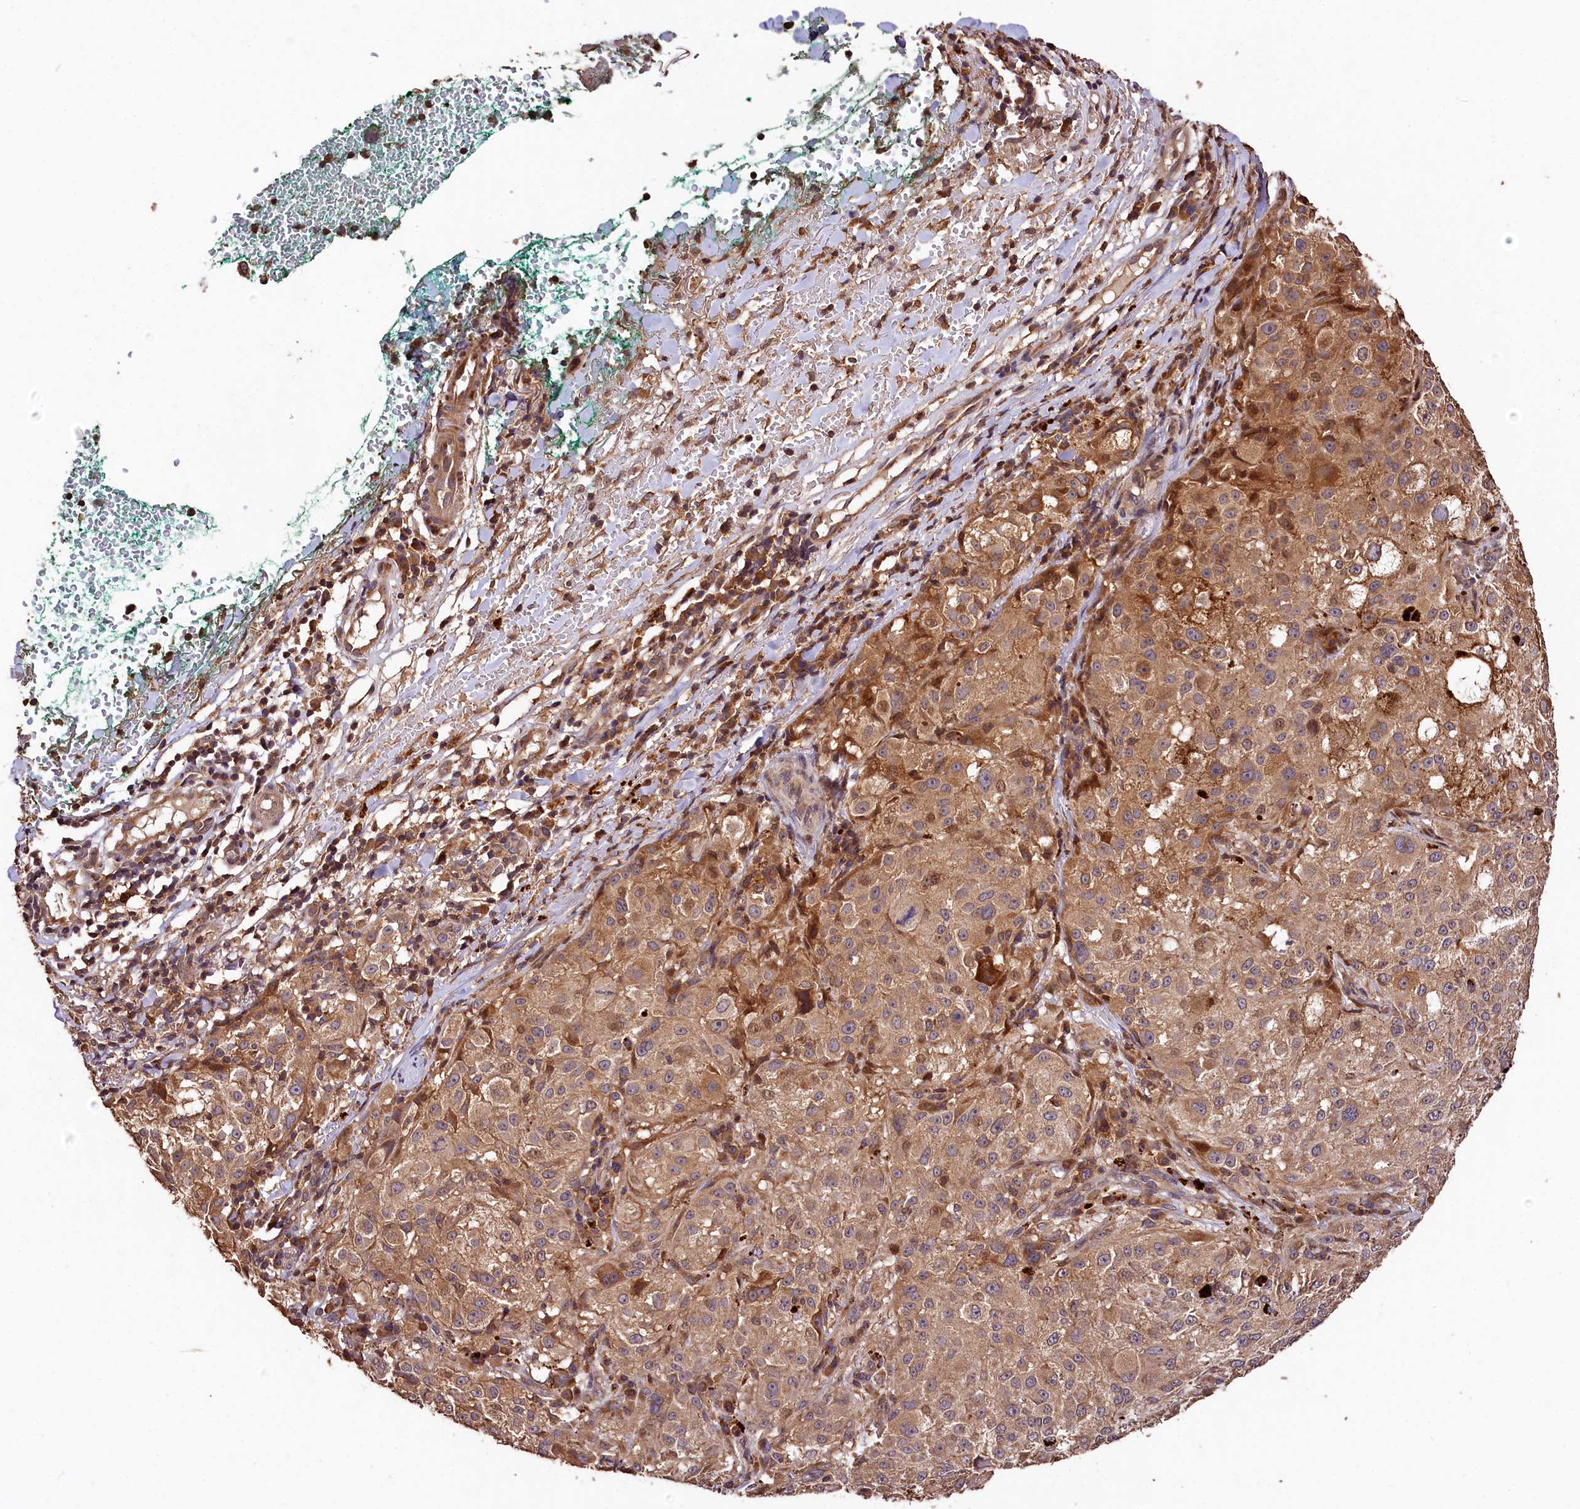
{"staining": {"intensity": "weak", "quantity": ">75%", "location": "cytoplasmic/membranous"}, "tissue": "melanoma", "cell_type": "Tumor cells", "image_type": "cancer", "snomed": [{"axis": "morphology", "description": "Necrosis, NOS"}, {"axis": "morphology", "description": "Malignant melanoma, NOS"}, {"axis": "topography", "description": "Skin"}], "caption": "This micrograph reveals IHC staining of malignant melanoma, with low weak cytoplasmic/membranous expression in about >75% of tumor cells.", "gene": "KPTN", "patient": {"sex": "female", "age": 87}}